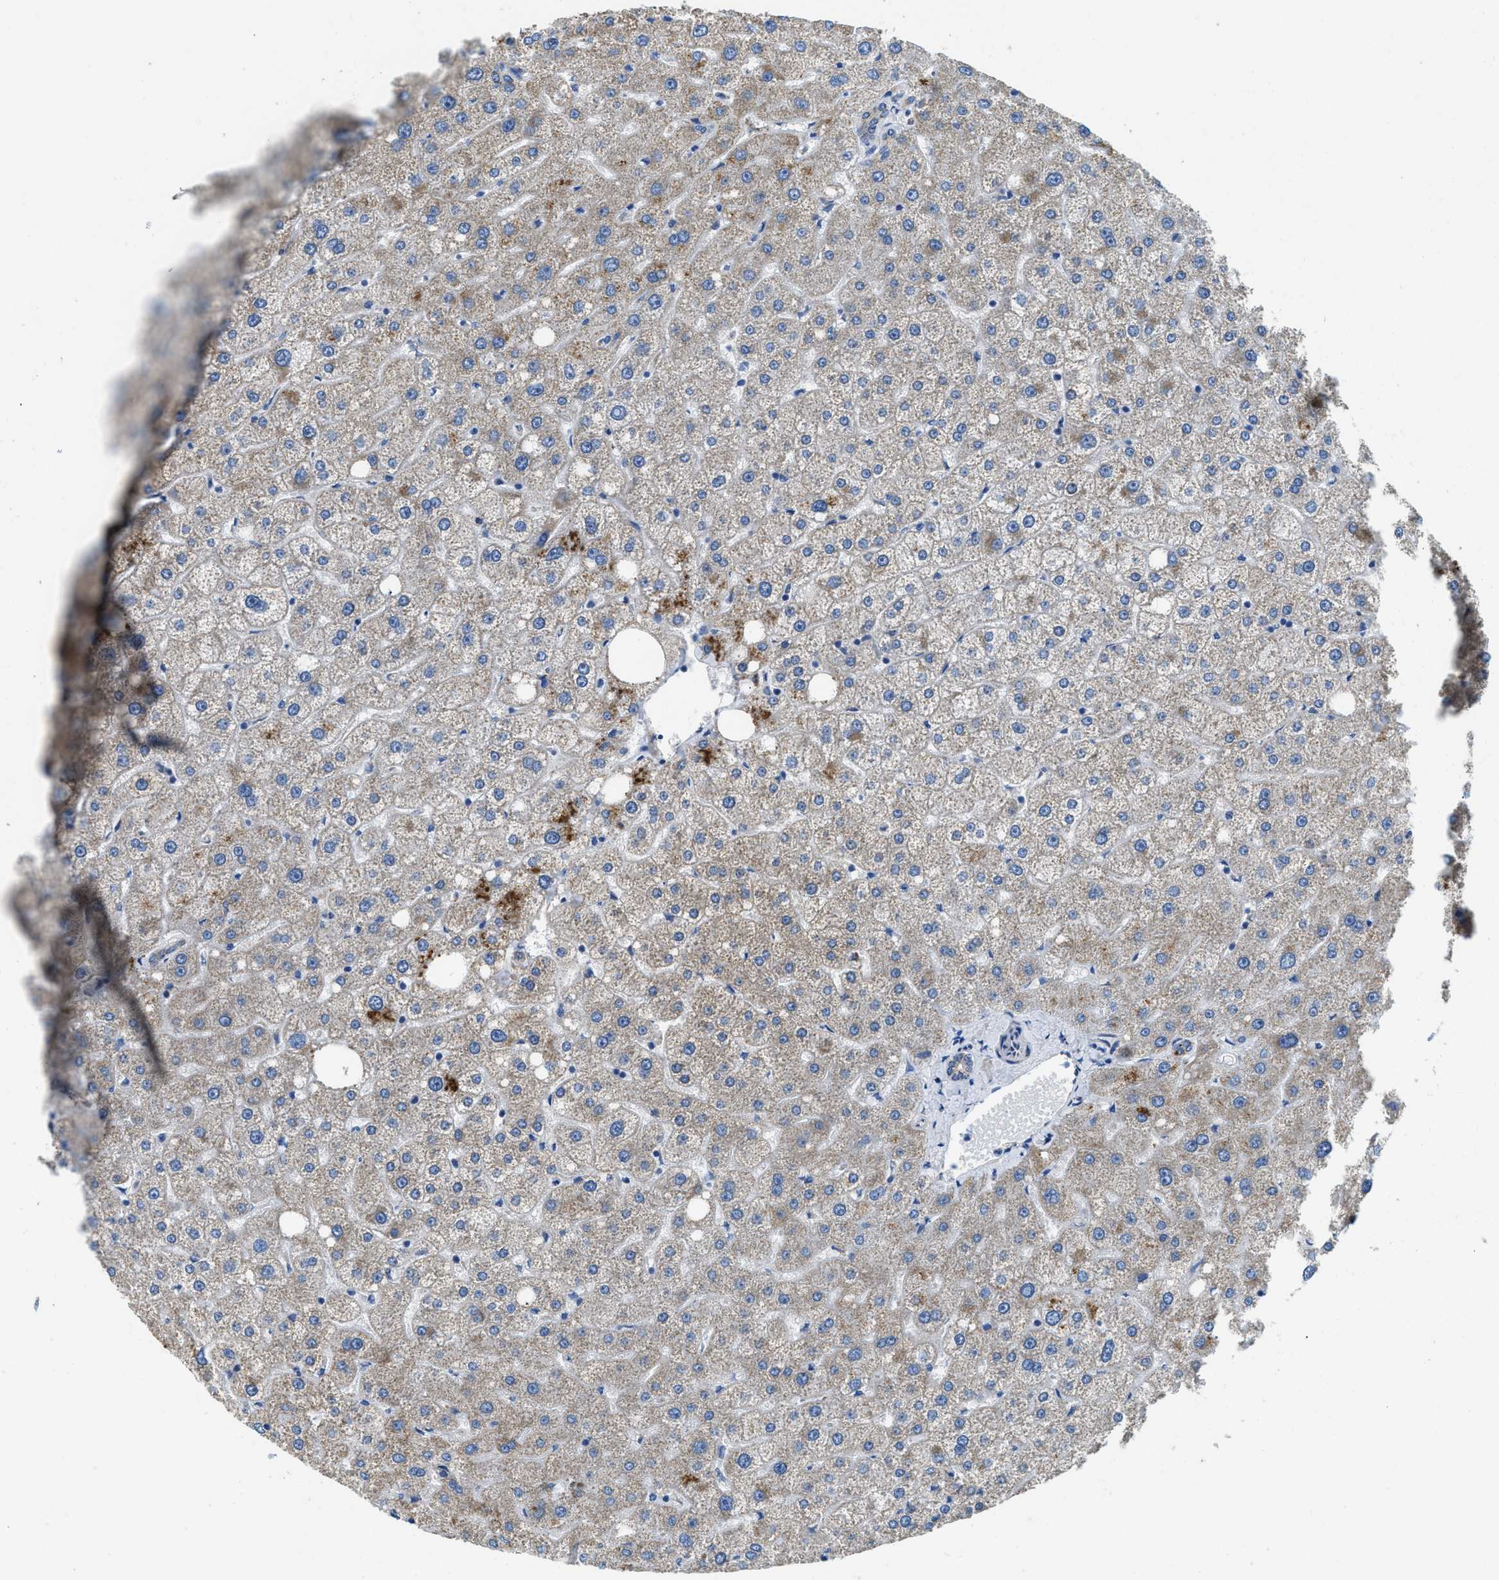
{"staining": {"intensity": "weak", "quantity": "25%-75%", "location": "cytoplasmic/membranous"}, "tissue": "liver", "cell_type": "Cholangiocytes", "image_type": "normal", "snomed": [{"axis": "morphology", "description": "Normal tissue, NOS"}, {"axis": "topography", "description": "Liver"}], "caption": "The histopathology image reveals immunohistochemical staining of normal liver. There is weak cytoplasmic/membranous positivity is appreciated in about 25%-75% of cholangiocytes.", "gene": "STK33", "patient": {"sex": "male", "age": 73}}